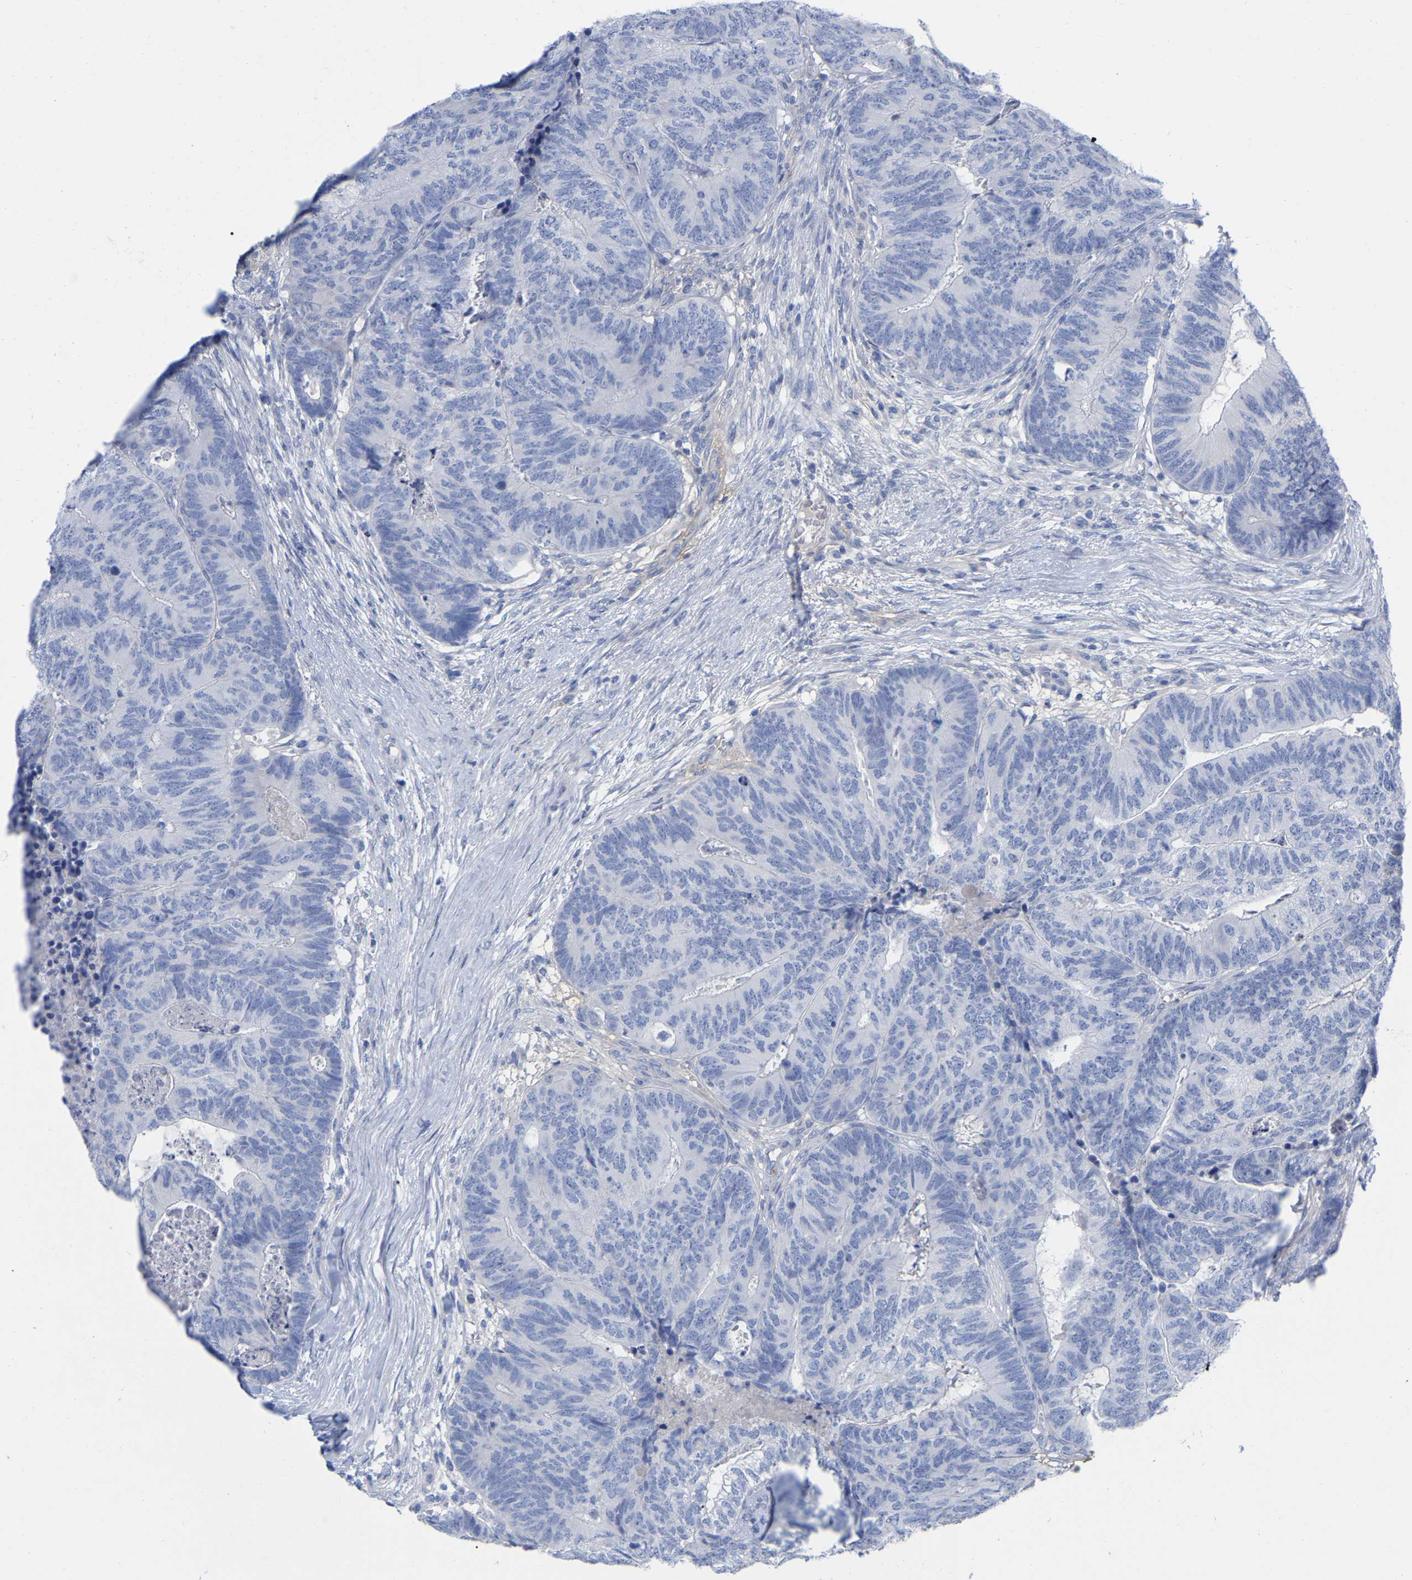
{"staining": {"intensity": "negative", "quantity": "none", "location": "none"}, "tissue": "colorectal cancer", "cell_type": "Tumor cells", "image_type": "cancer", "snomed": [{"axis": "morphology", "description": "Adenocarcinoma, NOS"}, {"axis": "topography", "description": "Colon"}], "caption": "An IHC photomicrograph of colorectal cancer is shown. There is no staining in tumor cells of colorectal cancer. The staining is performed using DAB (3,3'-diaminobenzidine) brown chromogen with nuclei counter-stained in using hematoxylin.", "gene": "HAPLN1", "patient": {"sex": "female", "age": 67}}